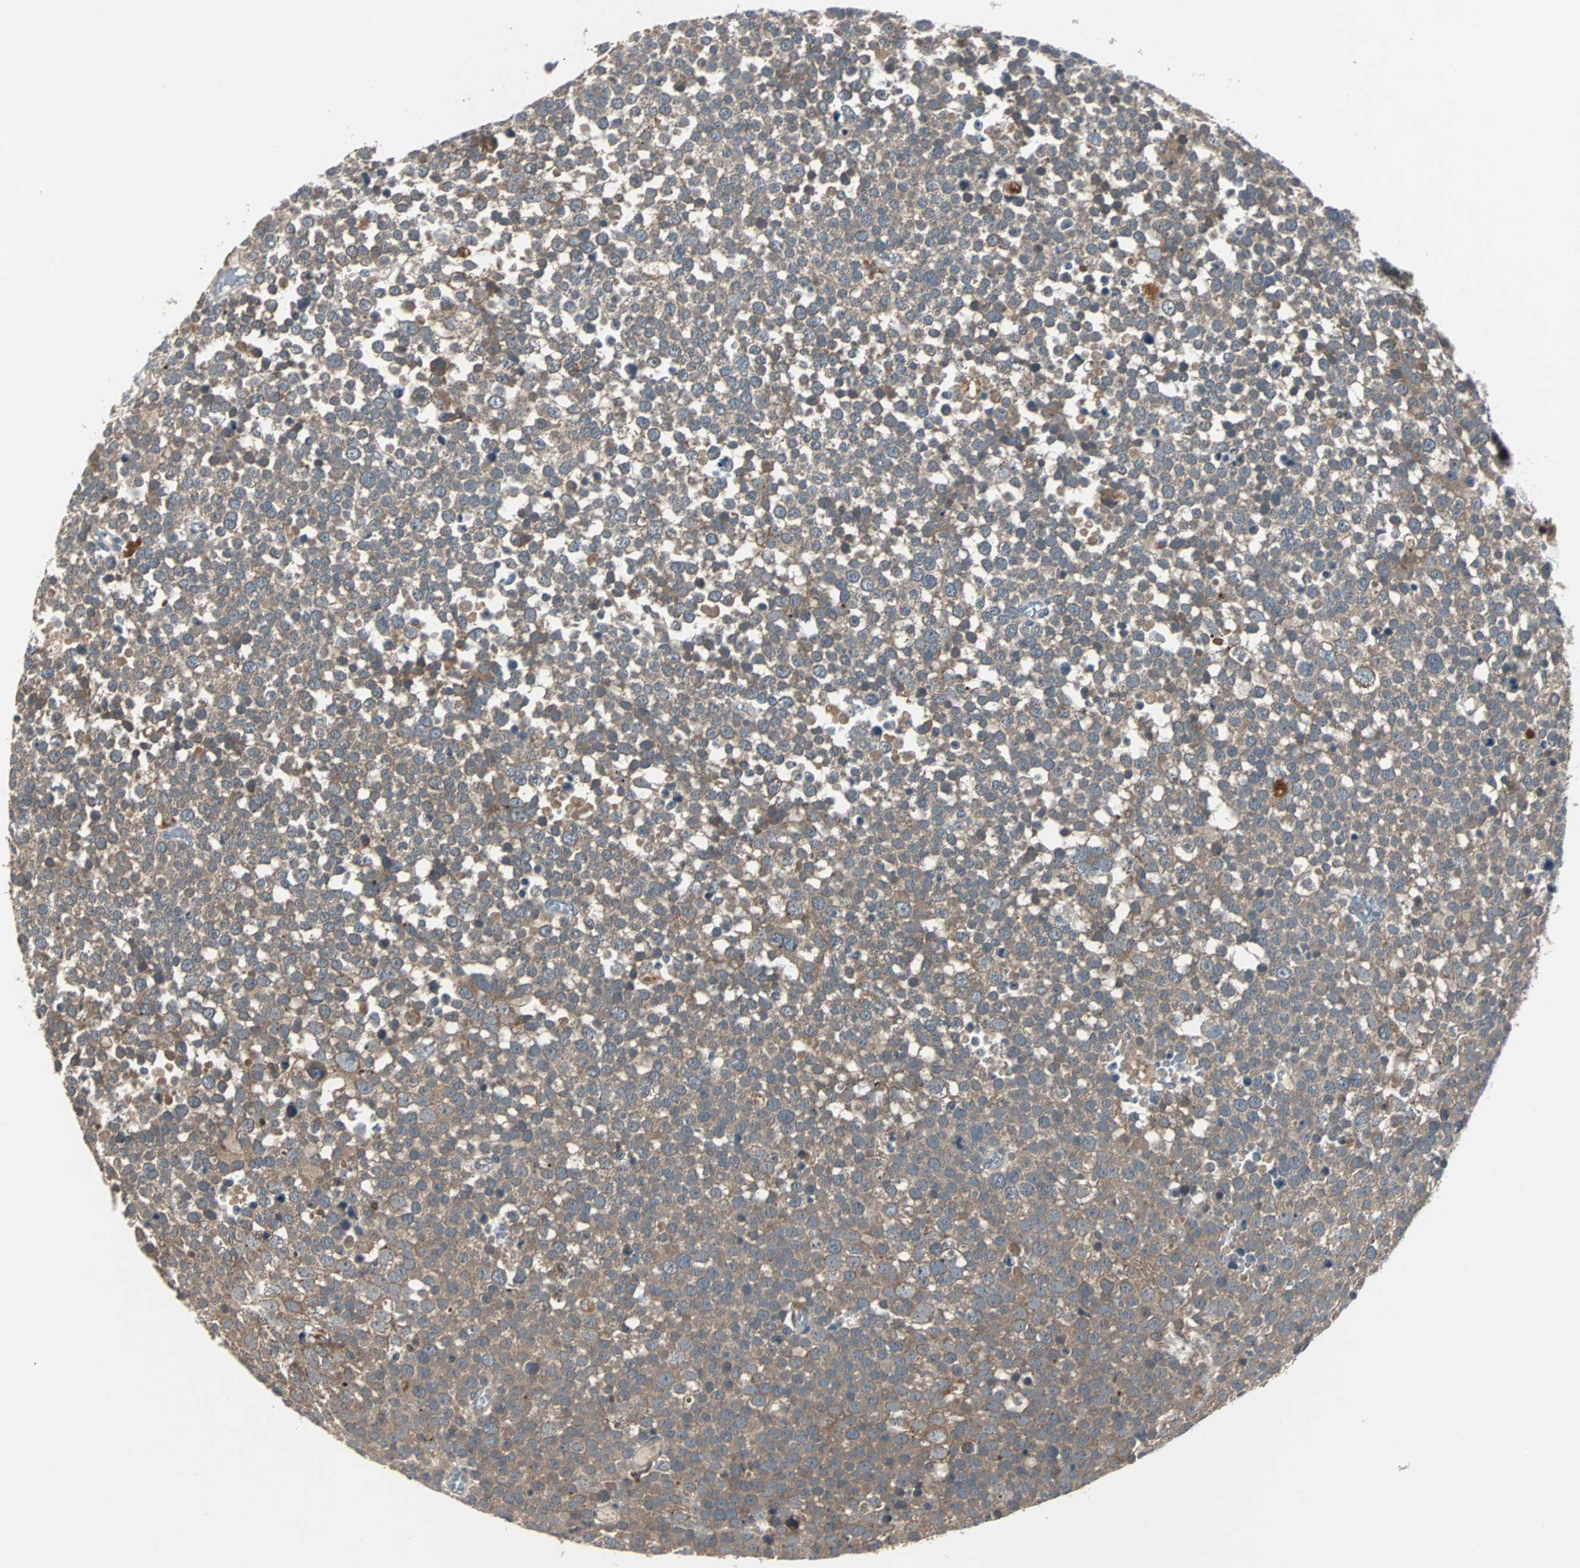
{"staining": {"intensity": "moderate", "quantity": ">75%", "location": "cytoplasmic/membranous"}, "tissue": "testis cancer", "cell_type": "Tumor cells", "image_type": "cancer", "snomed": [{"axis": "morphology", "description": "Seminoma, NOS"}, {"axis": "topography", "description": "Testis"}], "caption": "The histopathology image shows a brown stain indicating the presence of a protein in the cytoplasmic/membranous of tumor cells in testis cancer (seminoma). (IHC, brightfield microscopy, high magnification).", "gene": "ARF1", "patient": {"sex": "male", "age": 71}}